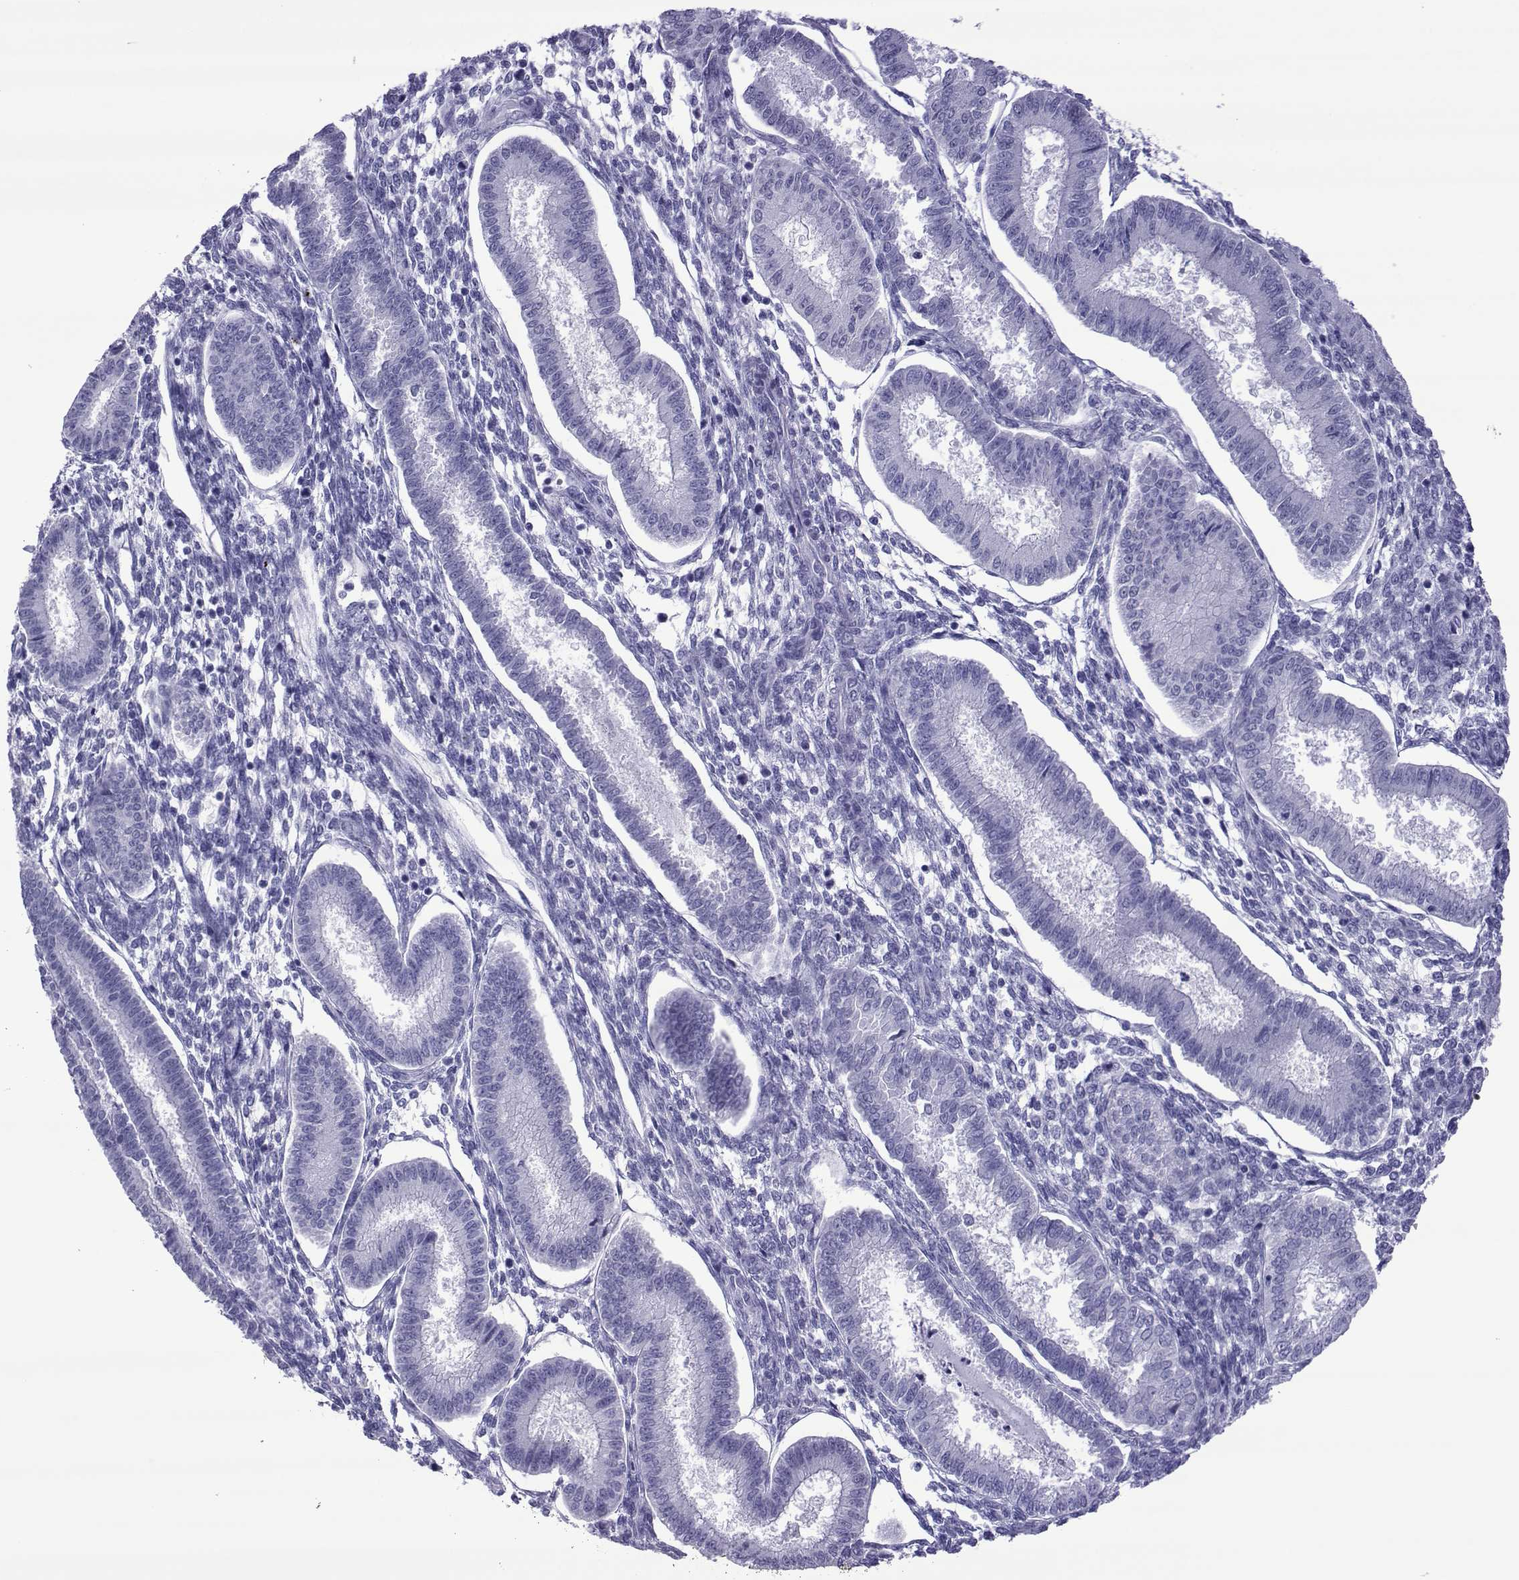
{"staining": {"intensity": "negative", "quantity": "none", "location": "none"}, "tissue": "endometrium", "cell_type": "Cells in endometrial stroma", "image_type": "normal", "snomed": [{"axis": "morphology", "description": "Normal tissue, NOS"}, {"axis": "topography", "description": "Endometrium"}], "caption": "A high-resolution image shows immunohistochemistry staining of benign endometrium, which shows no significant staining in cells in endometrial stroma.", "gene": "SPANXA1", "patient": {"sex": "female", "age": 43}}